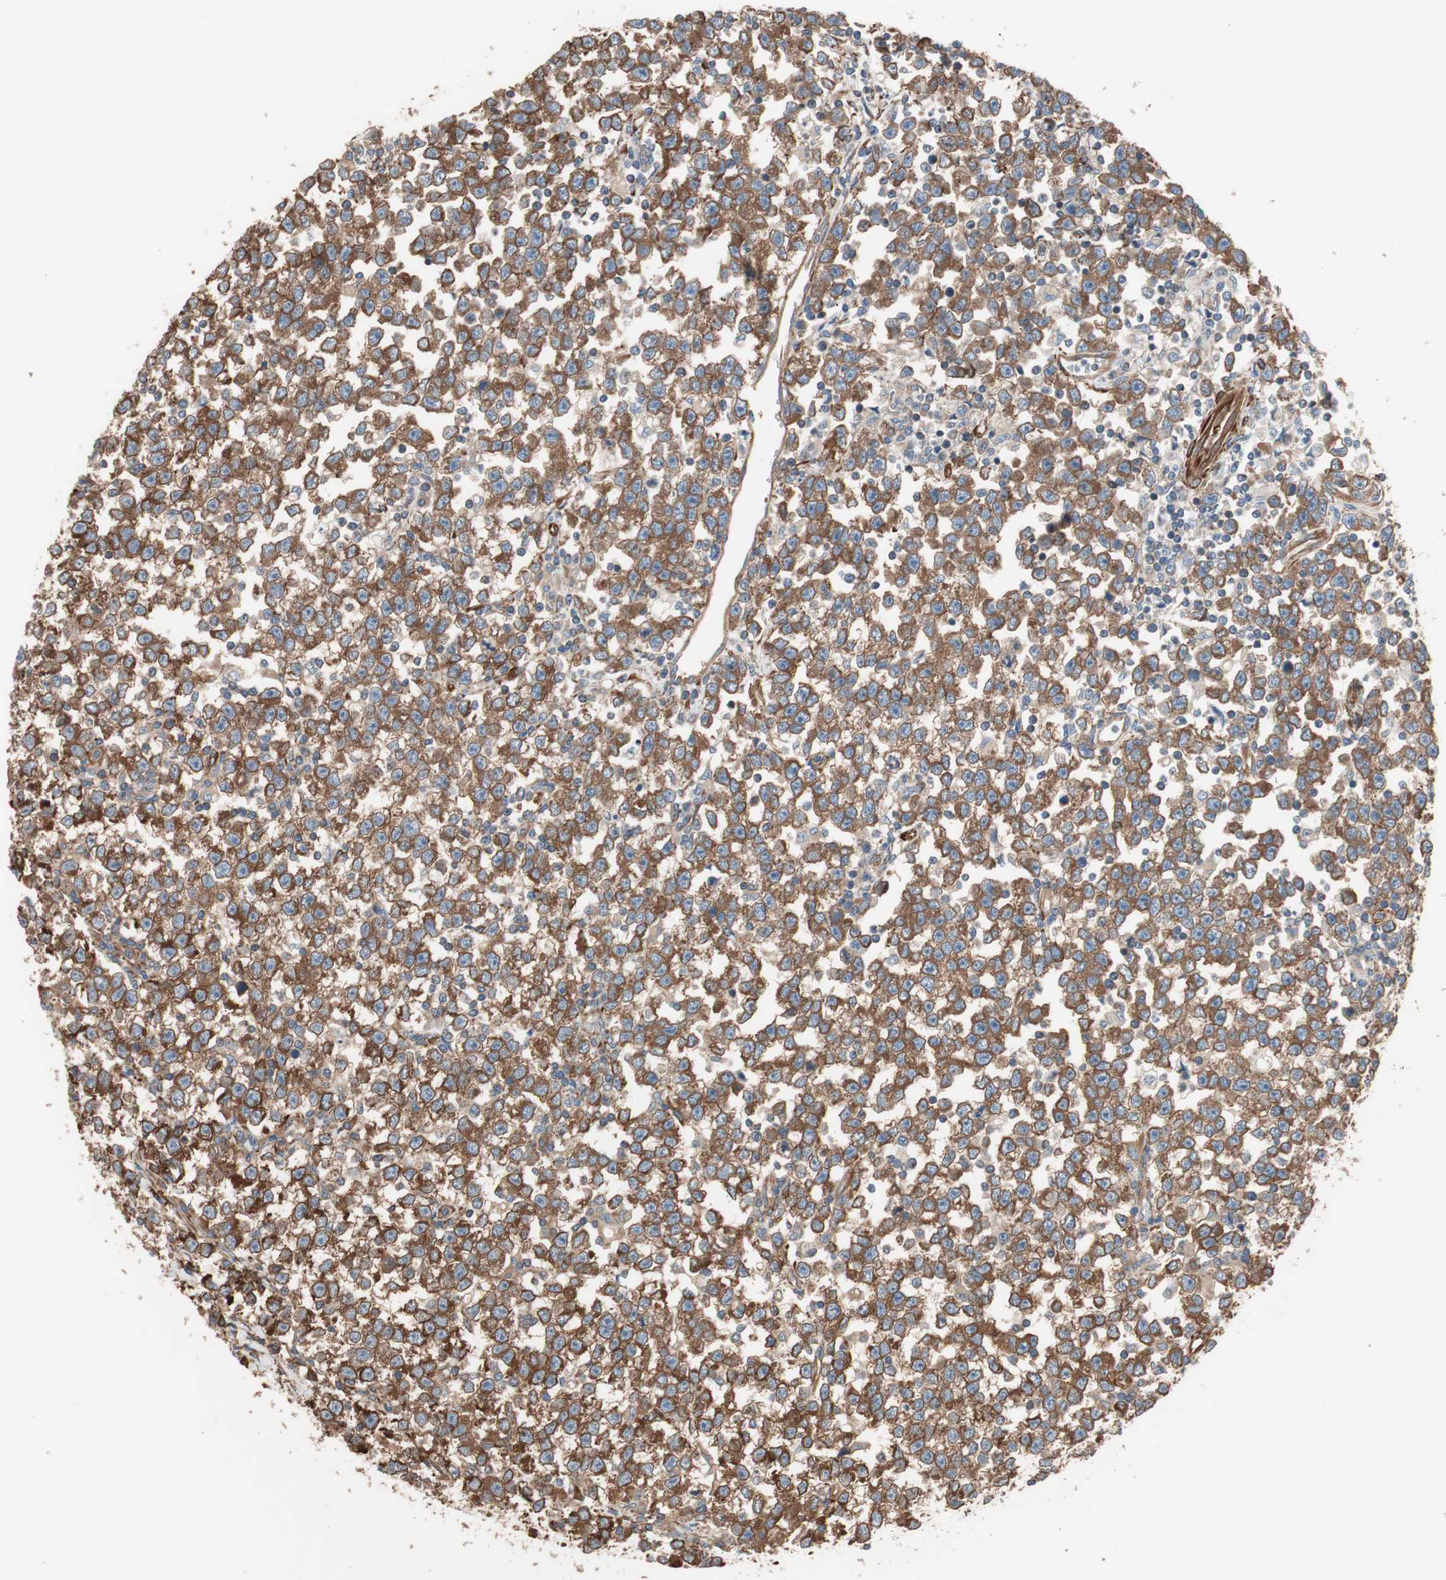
{"staining": {"intensity": "strong", "quantity": ">75%", "location": "cytoplasmic/membranous"}, "tissue": "testis cancer", "cell_type": "Tumor cells", "image_type": "cancer", "snomed": [{"axis": "morphology", "description": "Seminoma, NOS"}, {"axis": "topography", "description": "Testis"}], "caption": "Testis cancer stained for a protein (brown) exhibits strong cytoplasmic/membranous positive staining in approximately >75% of tumor cells.", "gene": "GPSM2", "patient": {"sex": "male", "age": 43}}